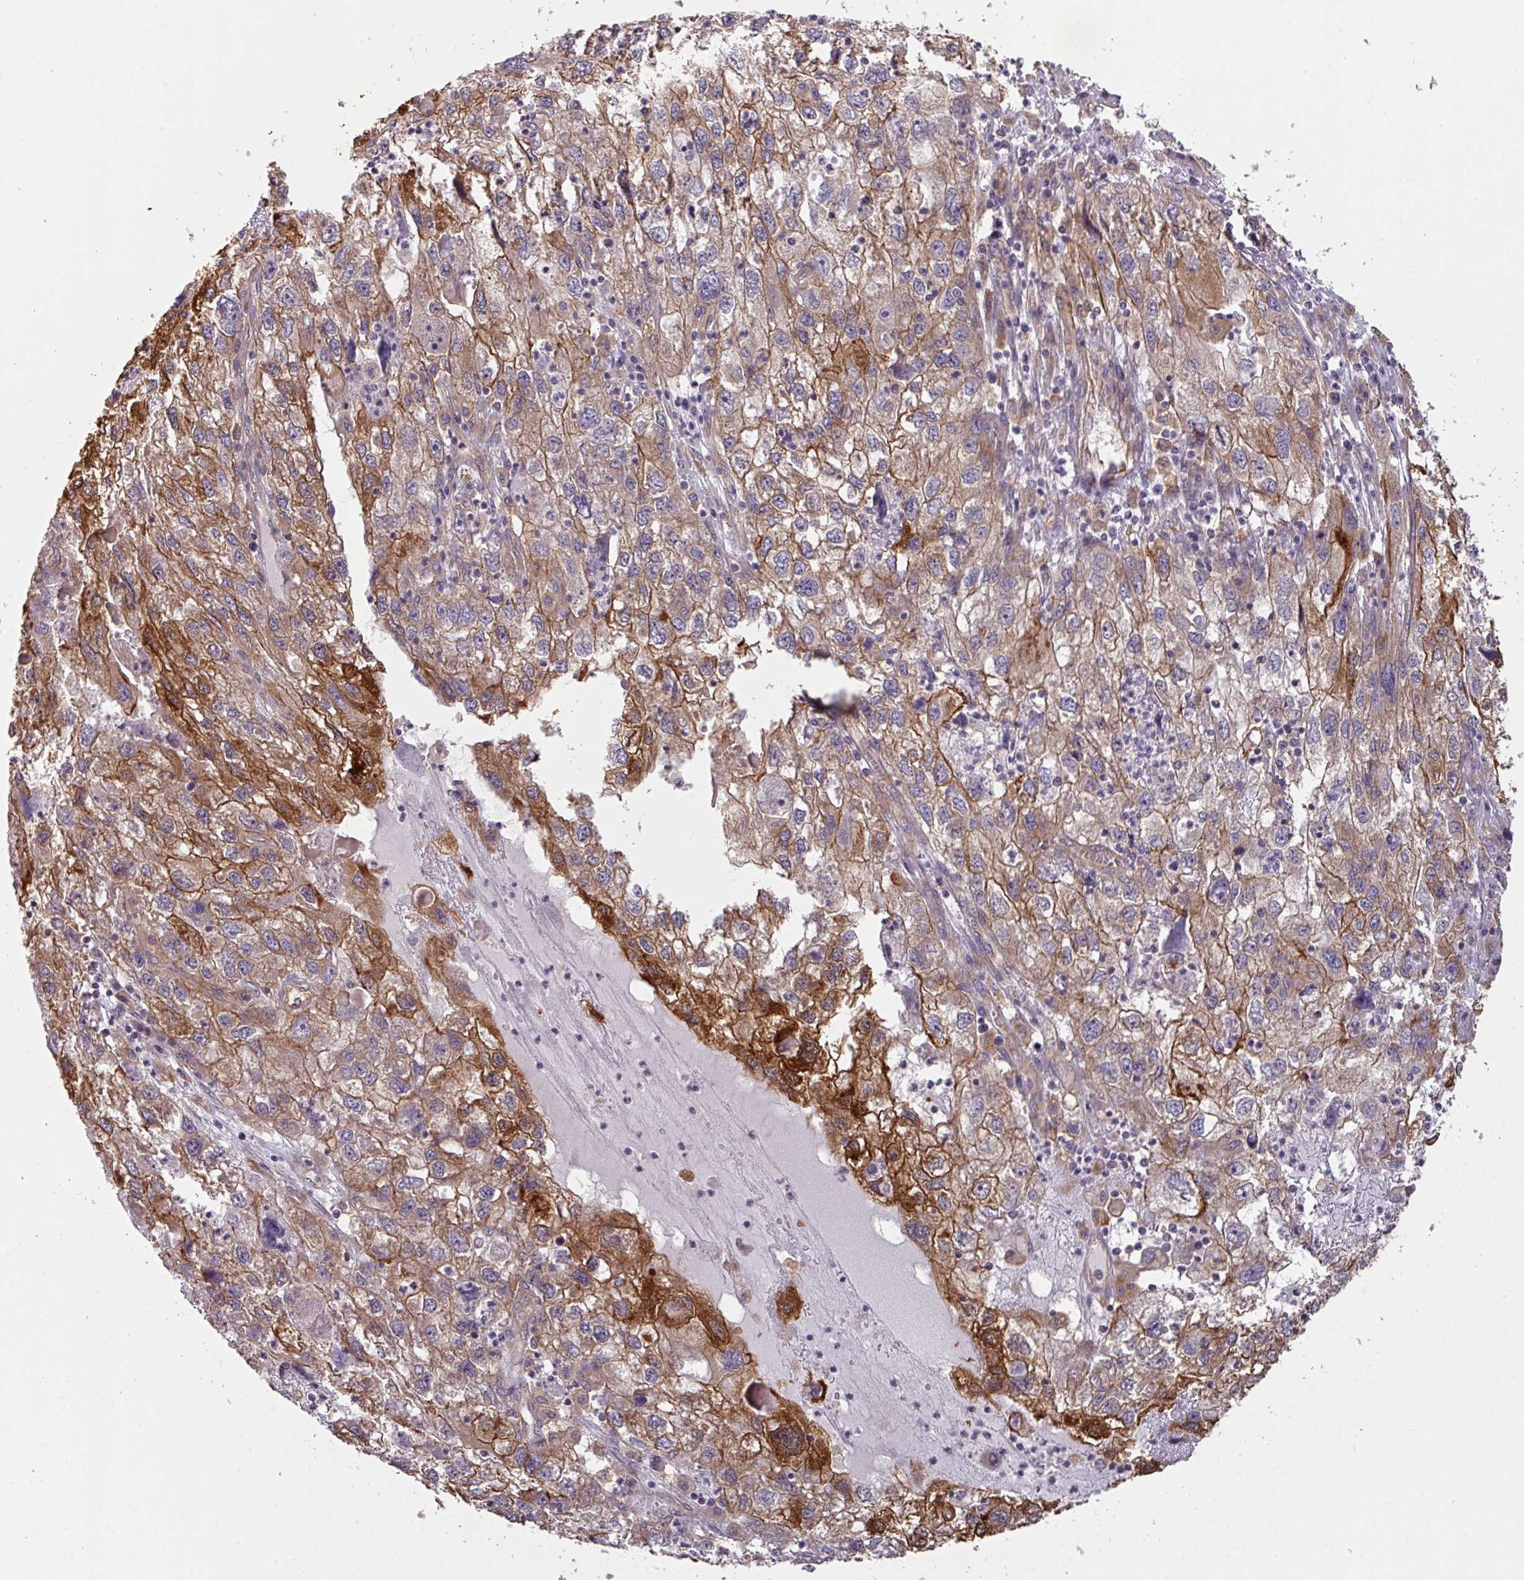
{"staining": {"intensity": "strong", "quantity": "25%-75%", "location": "cytoplasmic/membranous"}, "tissue": "endometrial cancer", "cell_type": "Tumor cells", "image_type": "cancer", "snomed": [{"axis": "morphology", "description": "Adenocarcinoma, NOS"}, {"axis": "topography", "description": "Endometrium"}], "caption": "Immunohistochemical staining of adenocarcinoma (endometrial) shows high levels of strong cytoplasmic/membranous expression in about 25%-75% of tumor cells.", "gene": "CYFIP2", "patient": {"sex": "female", "age": 49}}